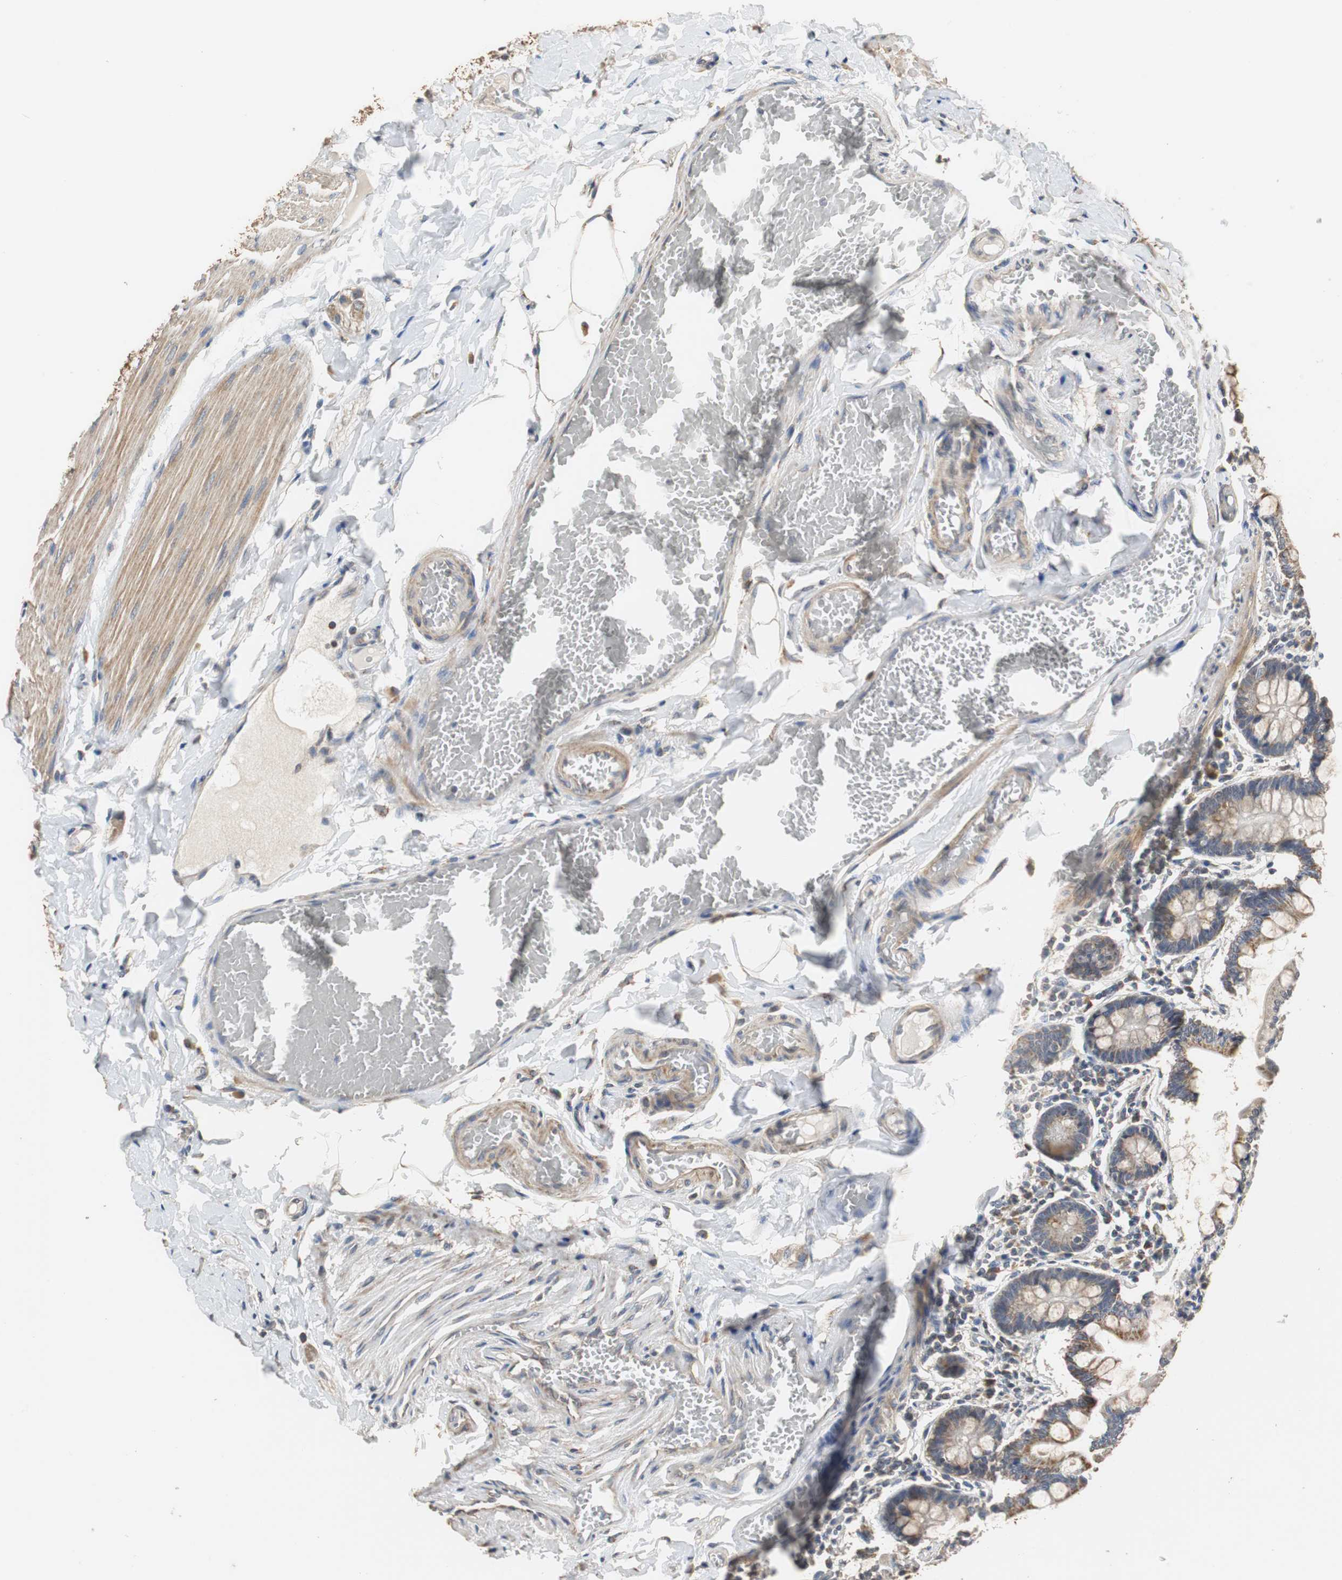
{"staining": {"intensity": "moderate", "quantity": ">75%", "location": "cytoplasmic/membranous"}, "tissue": "small intestine", "cell_type": "Glandular cells", "image_type": "normal", "snomed": [{"axis": "morphology", "description": "Normal tissue, NOS"}, {"axis": "topography", "description": "Small intestine"}], "caption": "Protein staining of normal small intestine reveals moderate cytoplasmic/membranous positivity in about >75% of glandular cells.", "gene": "HMGCL", "patient": {"sex": "male", "age": 41}}